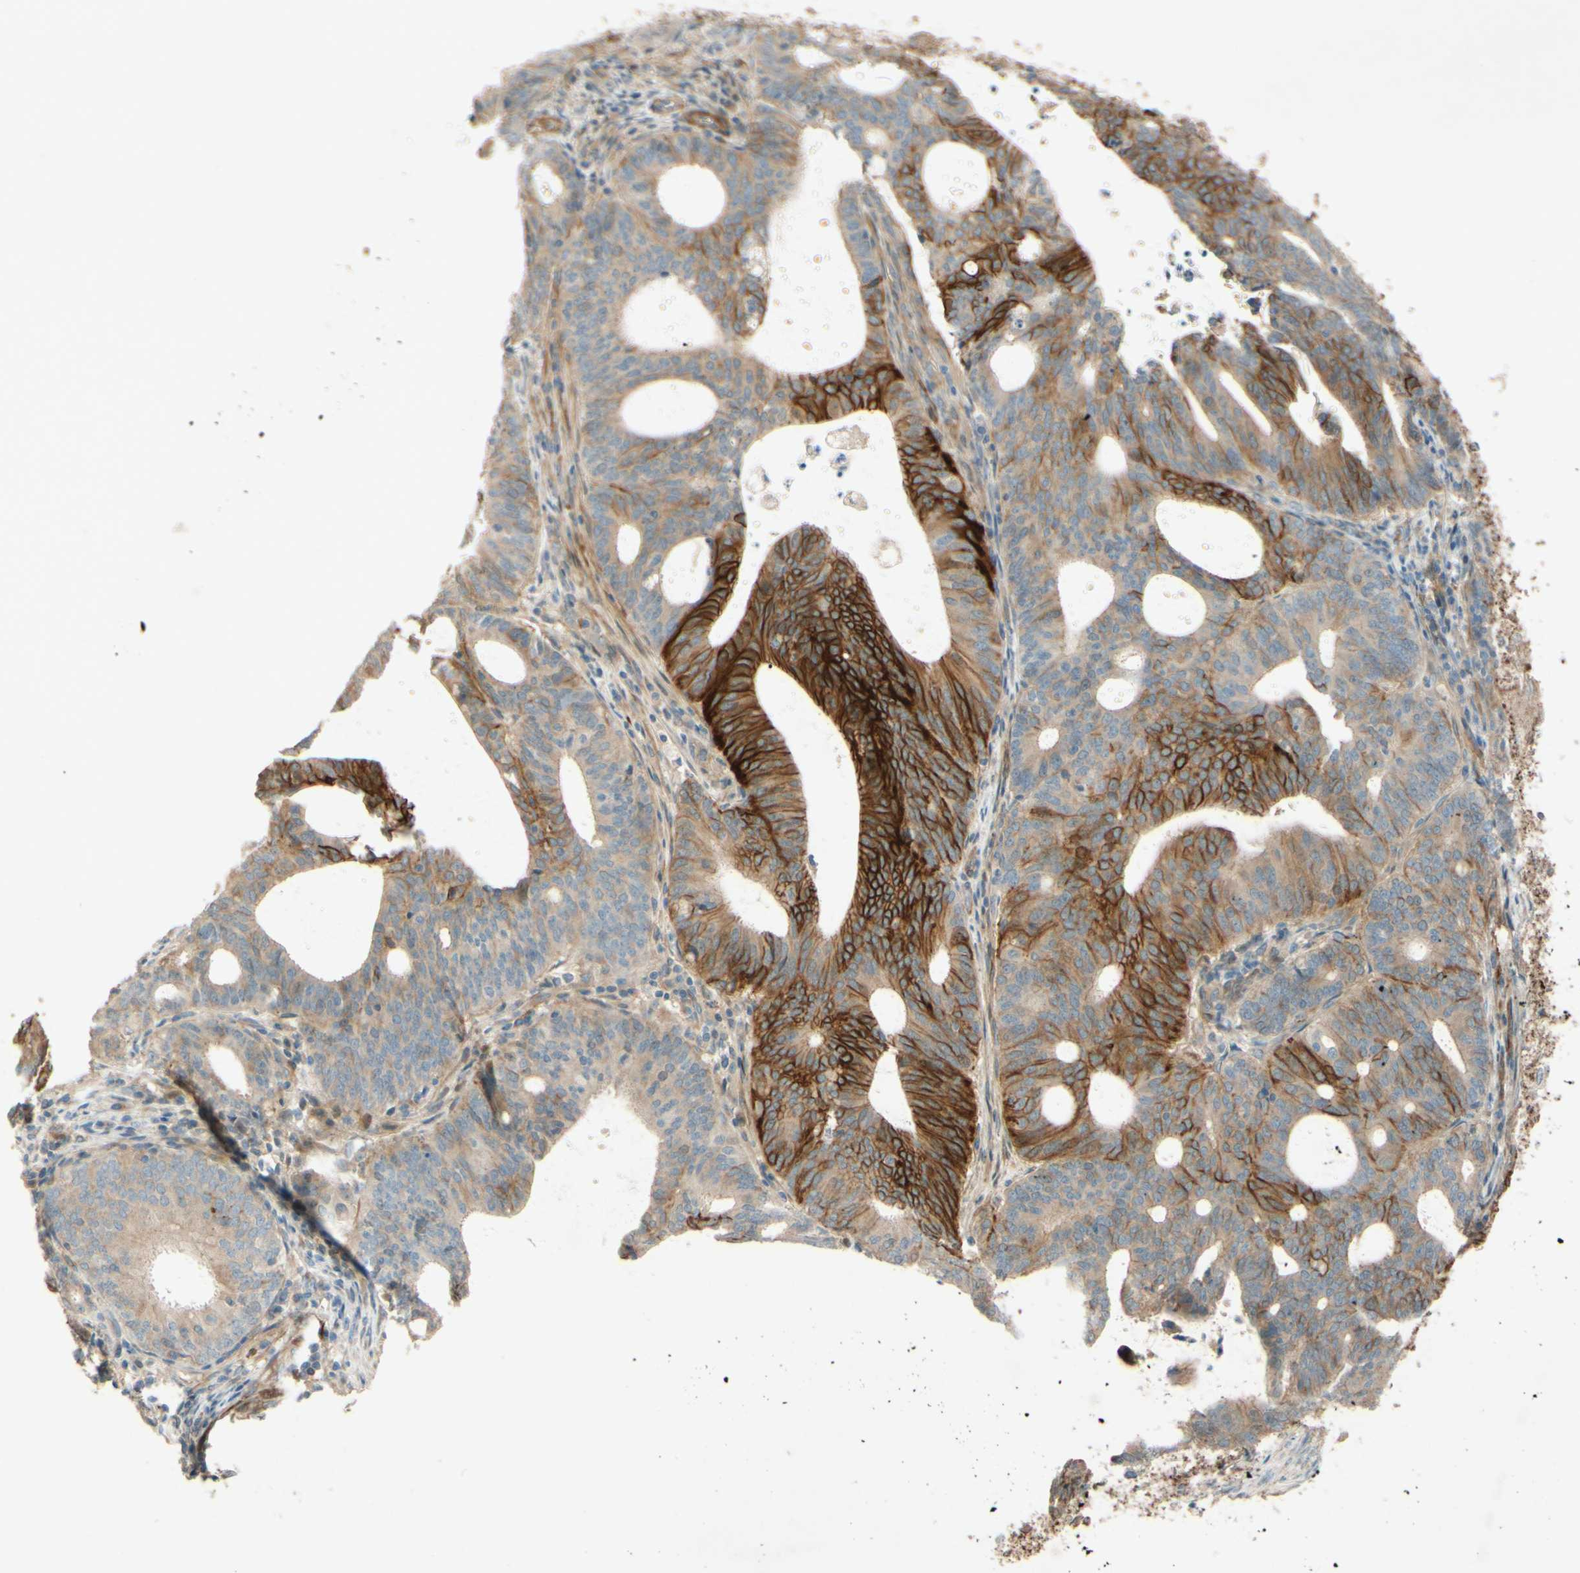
{"staining": {"intensity": "strong", "quantity": "25%-75%", "location": "cytoplasmic/membranous"}, "tissue": "endometrial cancer", "cell_type": "Tumor cells", "image_type": "cancer", "snomed": [{"axis": "morphology", "description": "Adenocarcinoma, NOS"}, {"axis": "topography", "description": "Uterus"}], "caption": "Strong cytoplasmic/membranous expression for a protein is seen in about 25%-75% of tumor cells of endometrial cancer using IHC.", "gene": "ADAM17", "patient": {"sex": "female", "age": 83}}